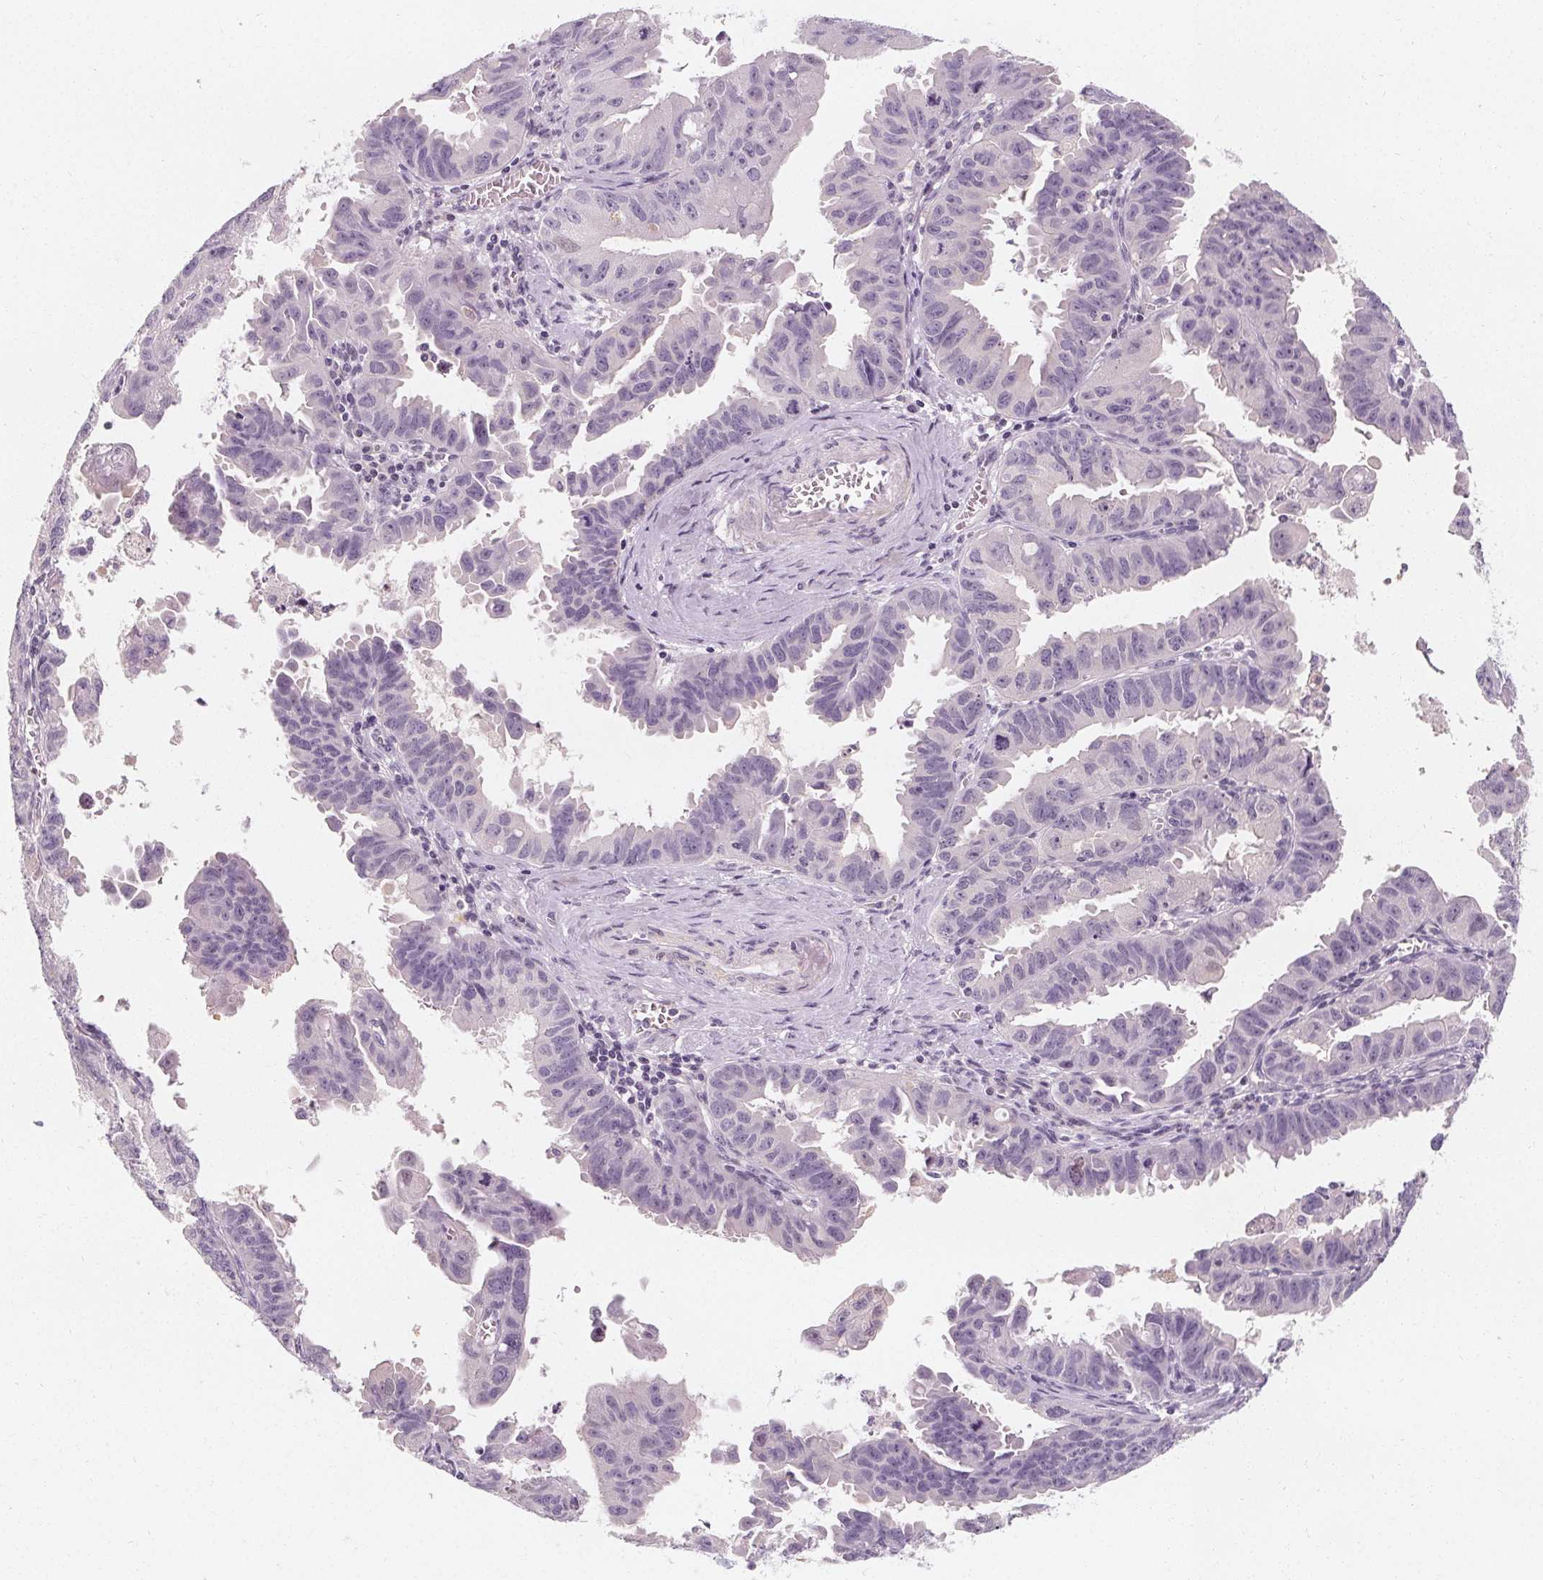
{"staining": {"intensity": "negative", "quantity": "none", "location": "none"}, "tissue": "ovarian cancer", "cell_type": "Tumor cells", "image_type": "cancer", "snomed": [{"axis": "morphology", "description": "Carcinoma, endometroid"}, {"axis": "topography", "description": "Ovary"}], "caption": "This image is of ovarian cancer stained with immunohistochemistry (IHC) to label a protein in brown with the nuclei are counter-stained blue. There is no staining in tumor cells.", "gene": "UGP2", "patient": {"sex": "female", "age": 85}}